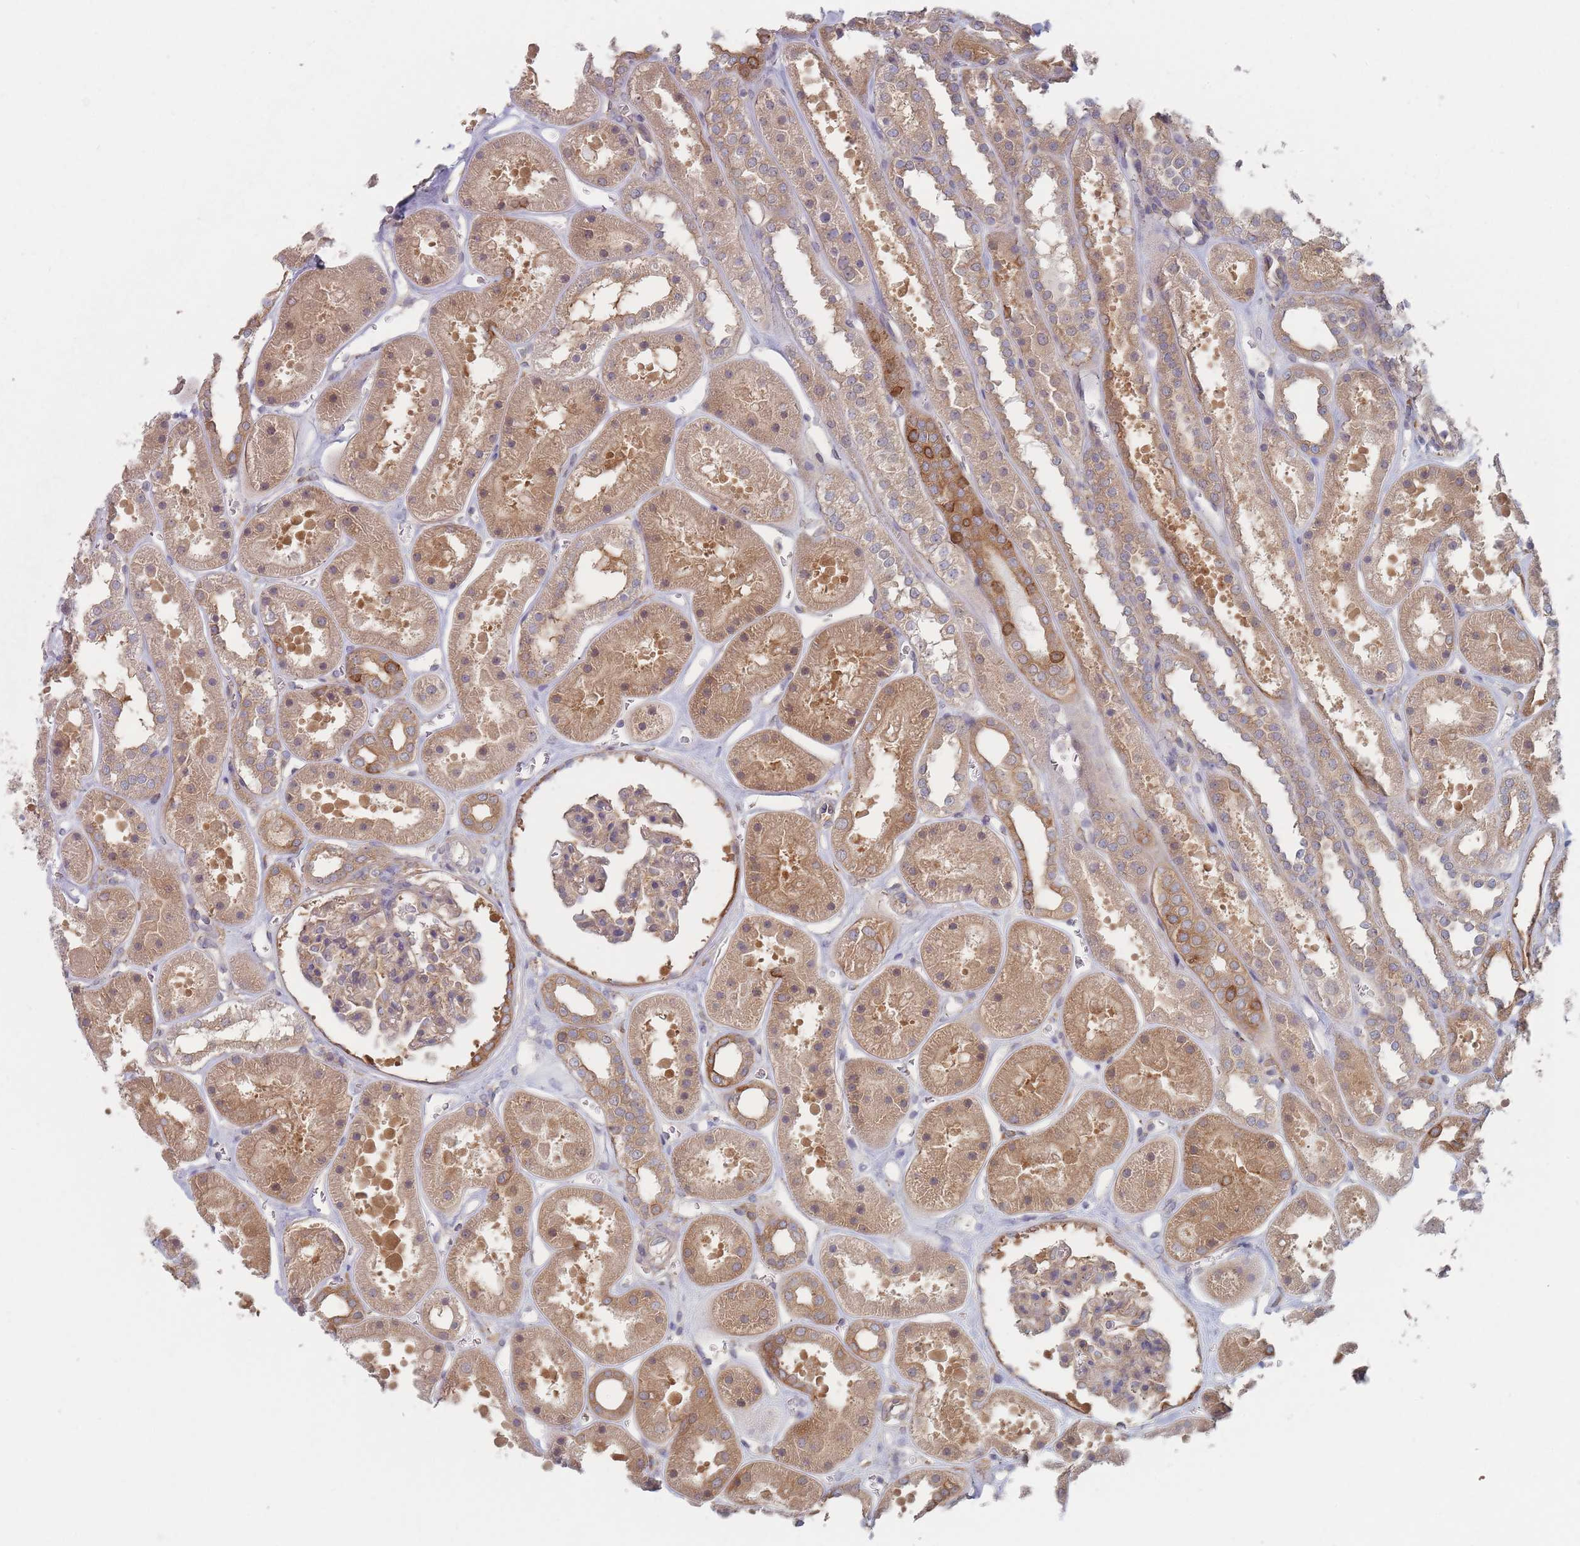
{"staining": {"intensity": "moderate", "quantity": "25%-75%", "location": "cytoplasmic/membranous"}, "tissue": "kidney", "cell_type": "Cells in glomeruli", "image_type": "normal", "snomed": [{"axis": "morphology", "description": "Normal tissue, NOS"}, {"axis": "topography", "description": "Kidney"}], "caption": "The photomicrograph reveals staining of normal kidney, revealing moderate cytoplasmic/membranous protein positivity (brown color) within cells in glomeruli. (IHC, brightfield microscopy, high magnification).", "gene": "EFCC1", "patient": {"sex": "female", "age": 41}}